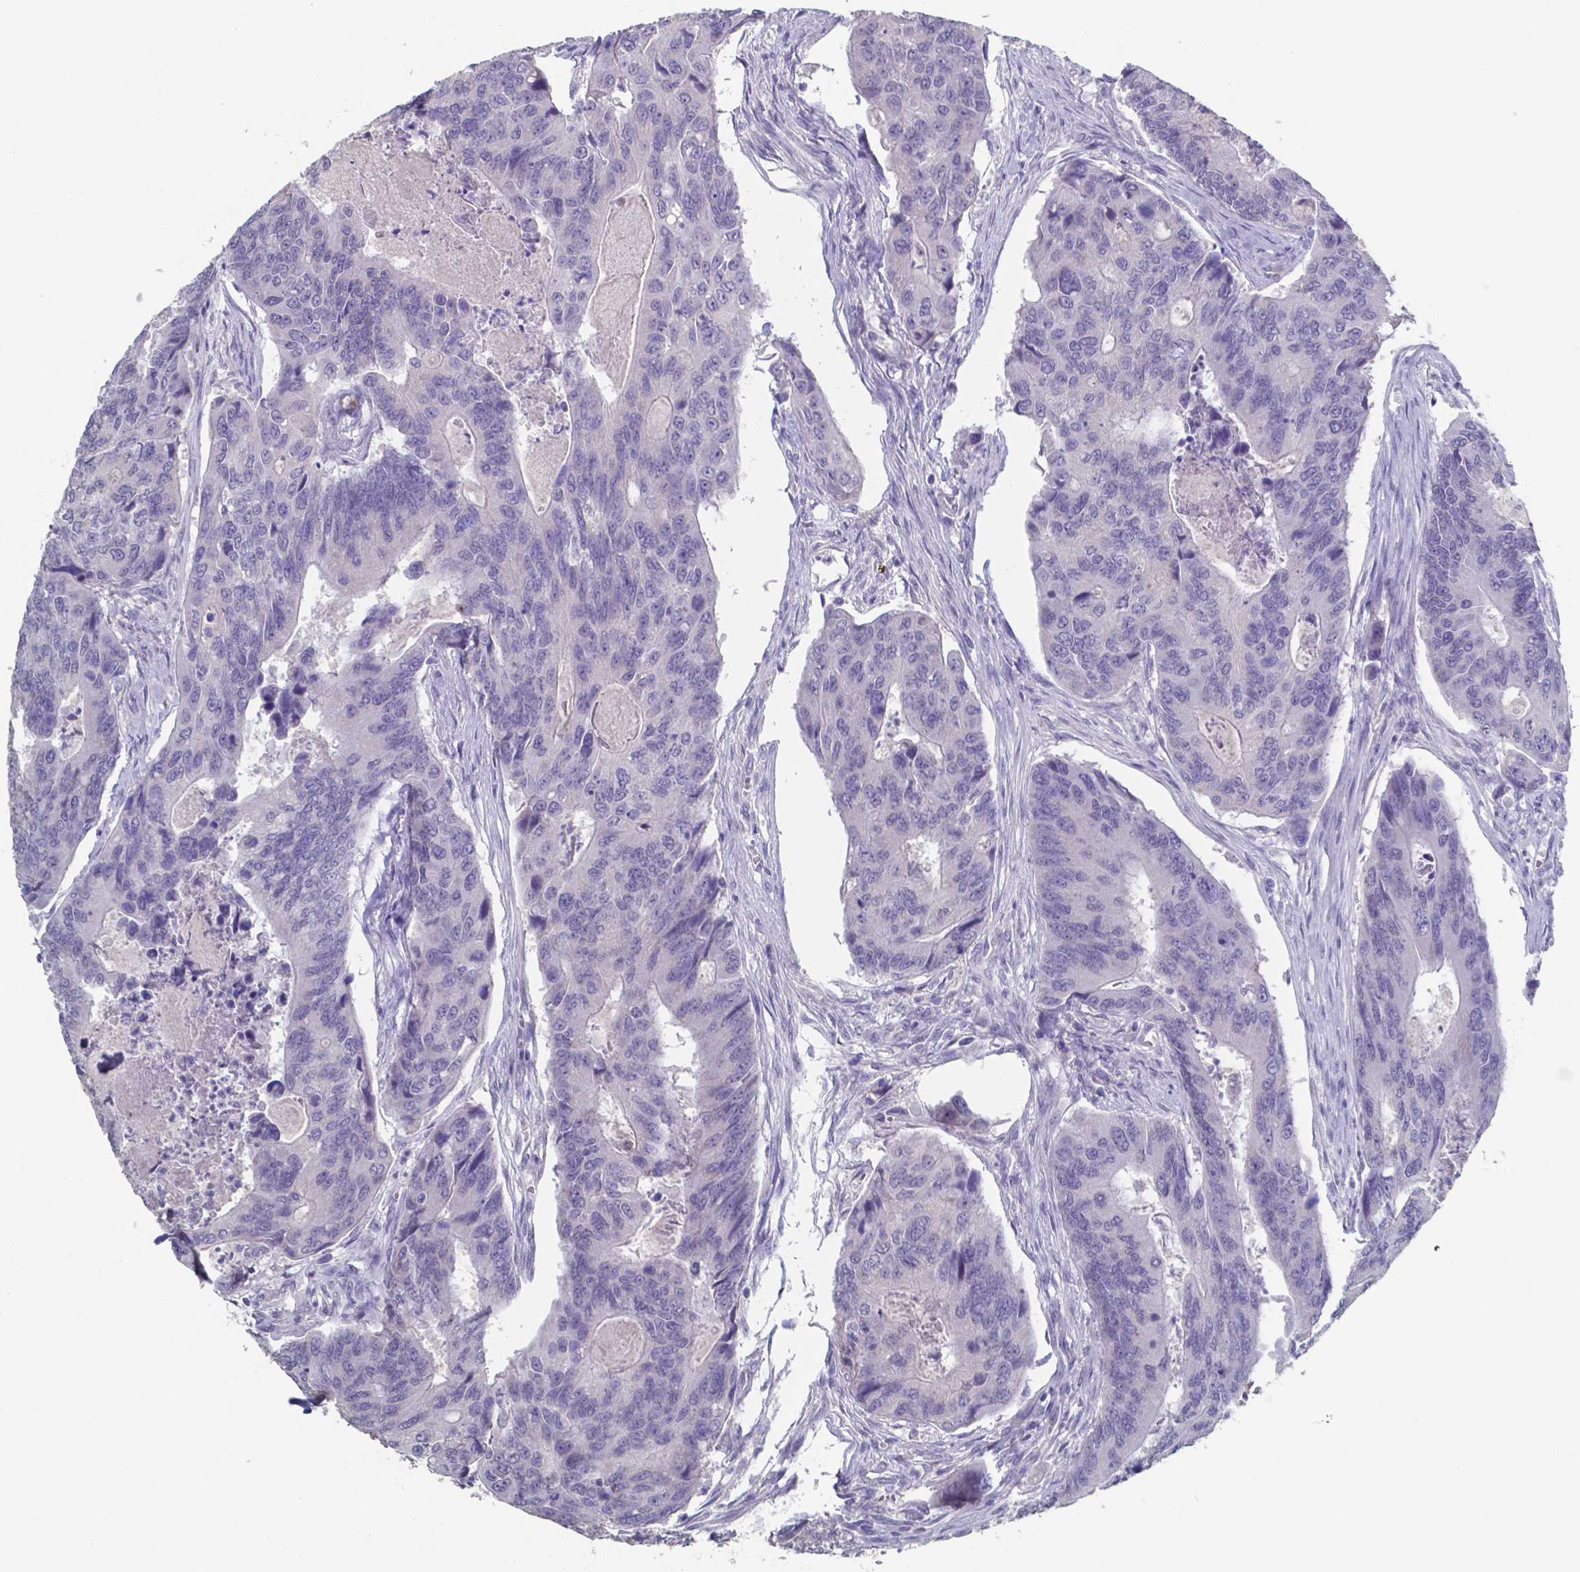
{"staining": {"intensity": "negative", "quantity": "none", "location": "none"}, "tissue": "colorectal cancer", "cell_type": "Tumor cells", "image_type": "cancer", "snomed": [{"axis": "morphology", "description": "Adenocarcinoma, NOS"}, {"axis": "topography", "description": "Colon"}], "caption": "An IHC histopathology image of colorectal cancer (adenocarcinoma) is shown. There is no staining in tumor cells of colorectal cancer (adenocarcinoma).", "gene": "PLA2R1", "patient": {"sex": "female", "age": 67}}